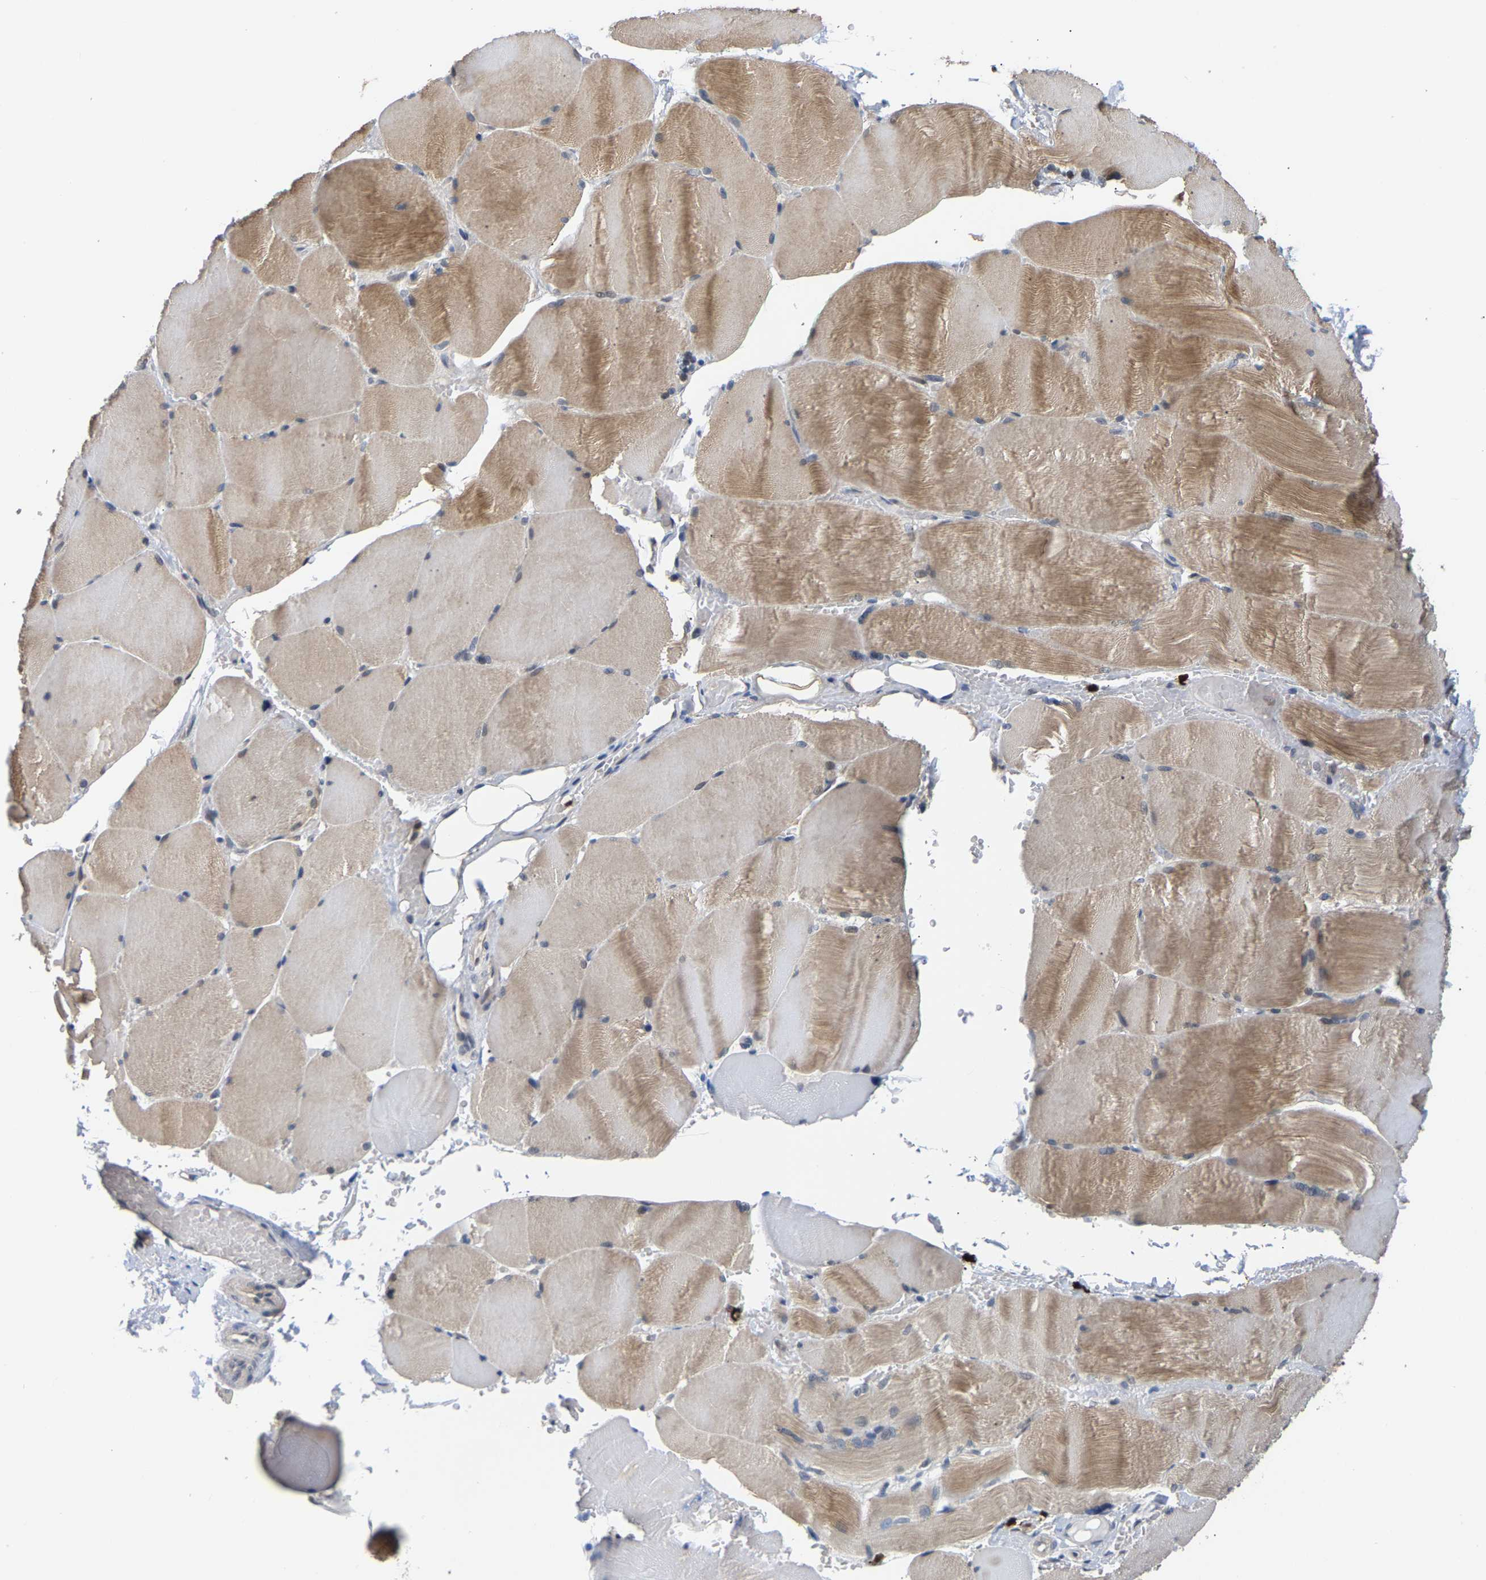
{"staining": {"intensity": "moderate", "quantity": "25%-75%", "location": "cytoplasmic/membranous"}, "tissue": "skeletal muscle", "cell_type": "Myocytes", "image_type": "normal", "snomed": [{"axis": "morphology", "description": "Normal tissue, NOS"}, {"axis": "topography", "description": "Skin"}, {"axis": "topography", "description": "Skeletal muscle"}], "caption": "Benign skeletal muscle demonstrates moderate cytoplasmic/membranous staining in about 25%-75% of myocytes.", "gene": "TDRD7", "patient": {"sex": "male", "age": 83}}